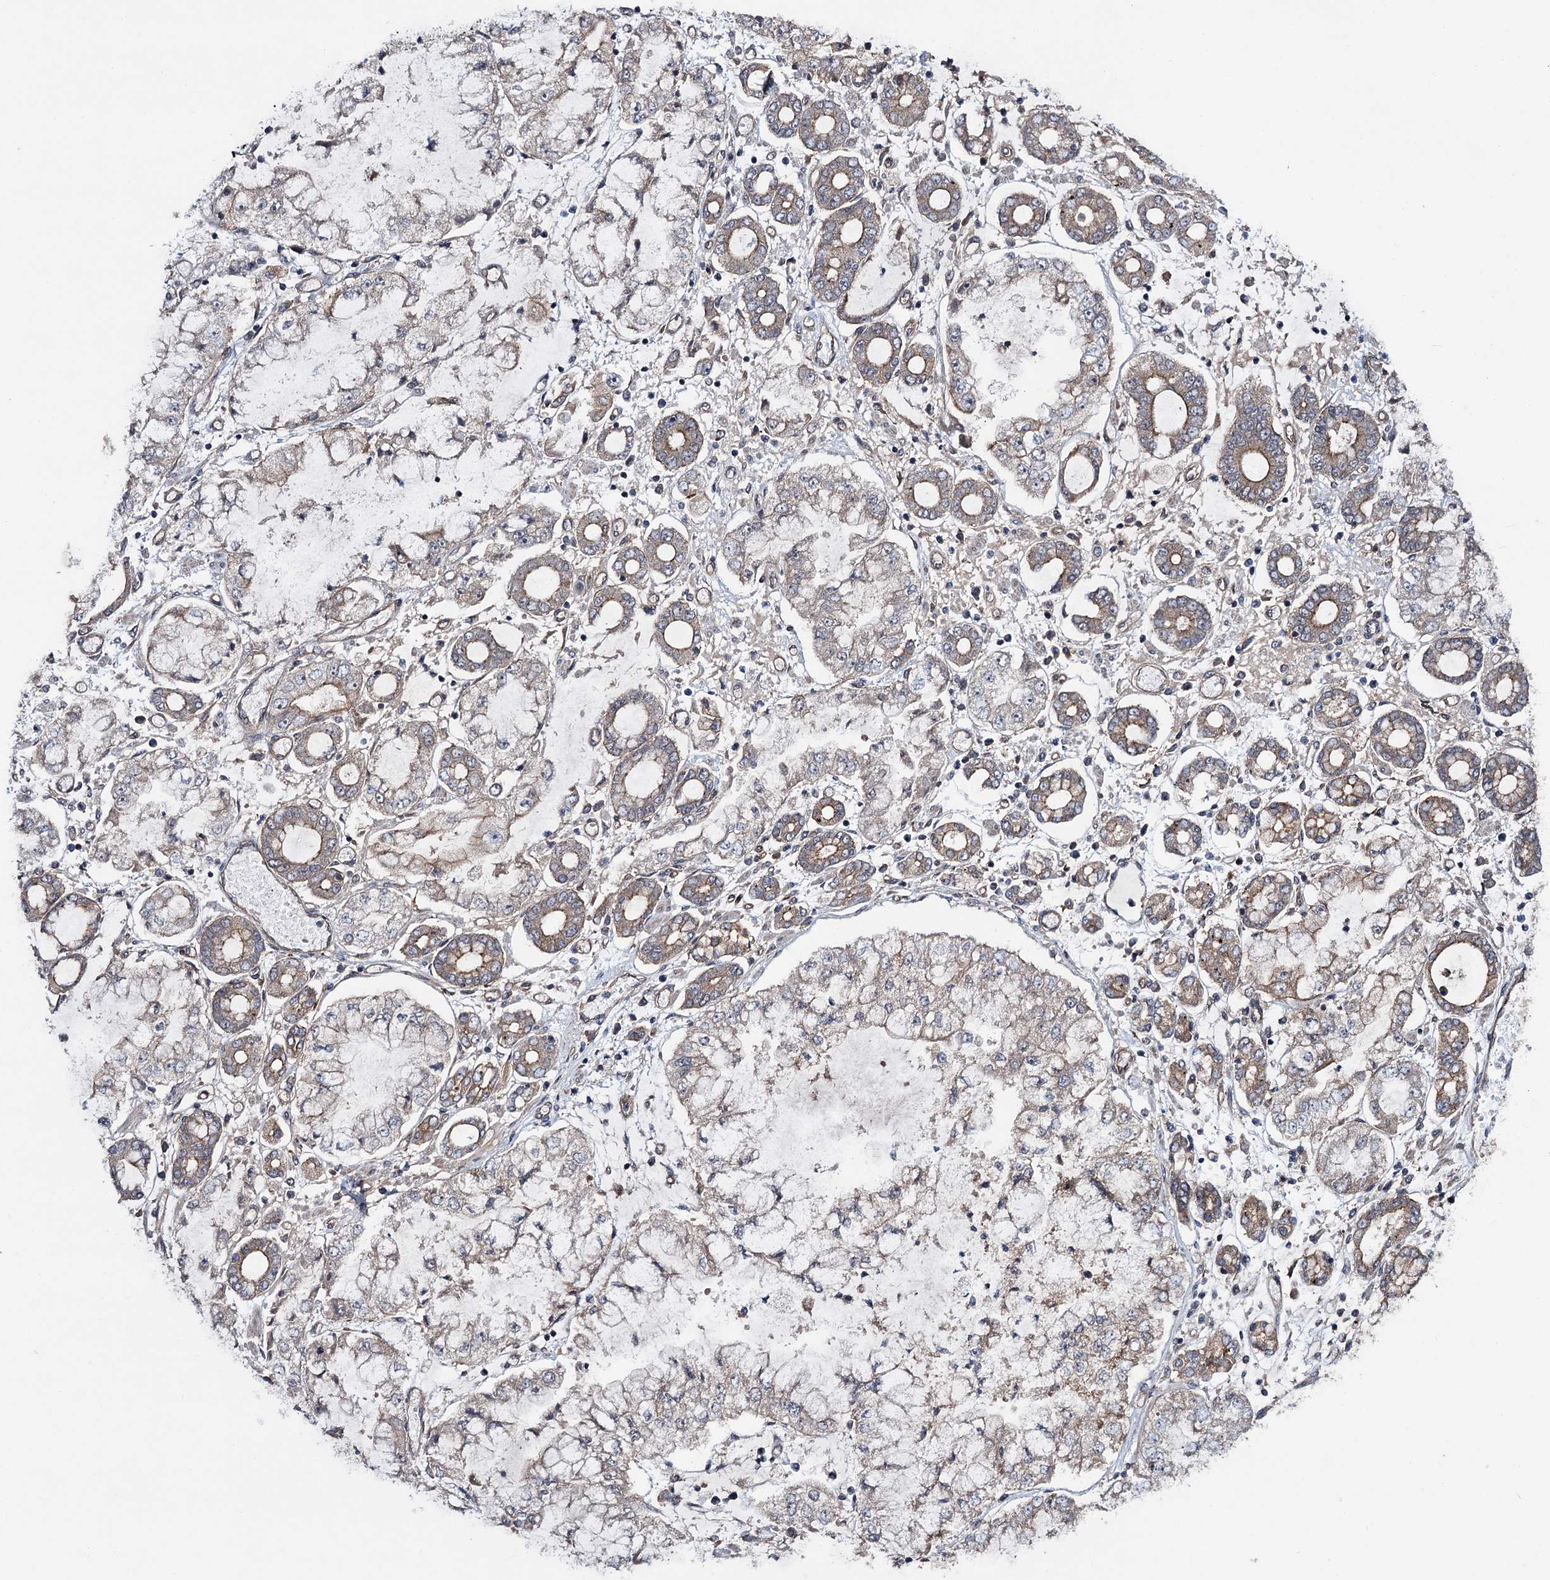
{"staining": {"intensity": "moderate", "quantity": "25%-75%", "location": "cytoplasmic/membranous"}, "tissue": "stomach cancer", "cell_type": "Tumor cells", "image_type": "cancer", "snomed": [{"axis": "morphology", "description": "Adenocarcinoma, NOS"}, {"axis": "topography", "description": "Stomach"}], "caption": "Moderate cytoplasmic/membranous staining is seen in approximately 25%-75% of tumor cells in stomach cancer.", "gene": "HAUS1", "patient": {"sex": "male", "age": 76}}